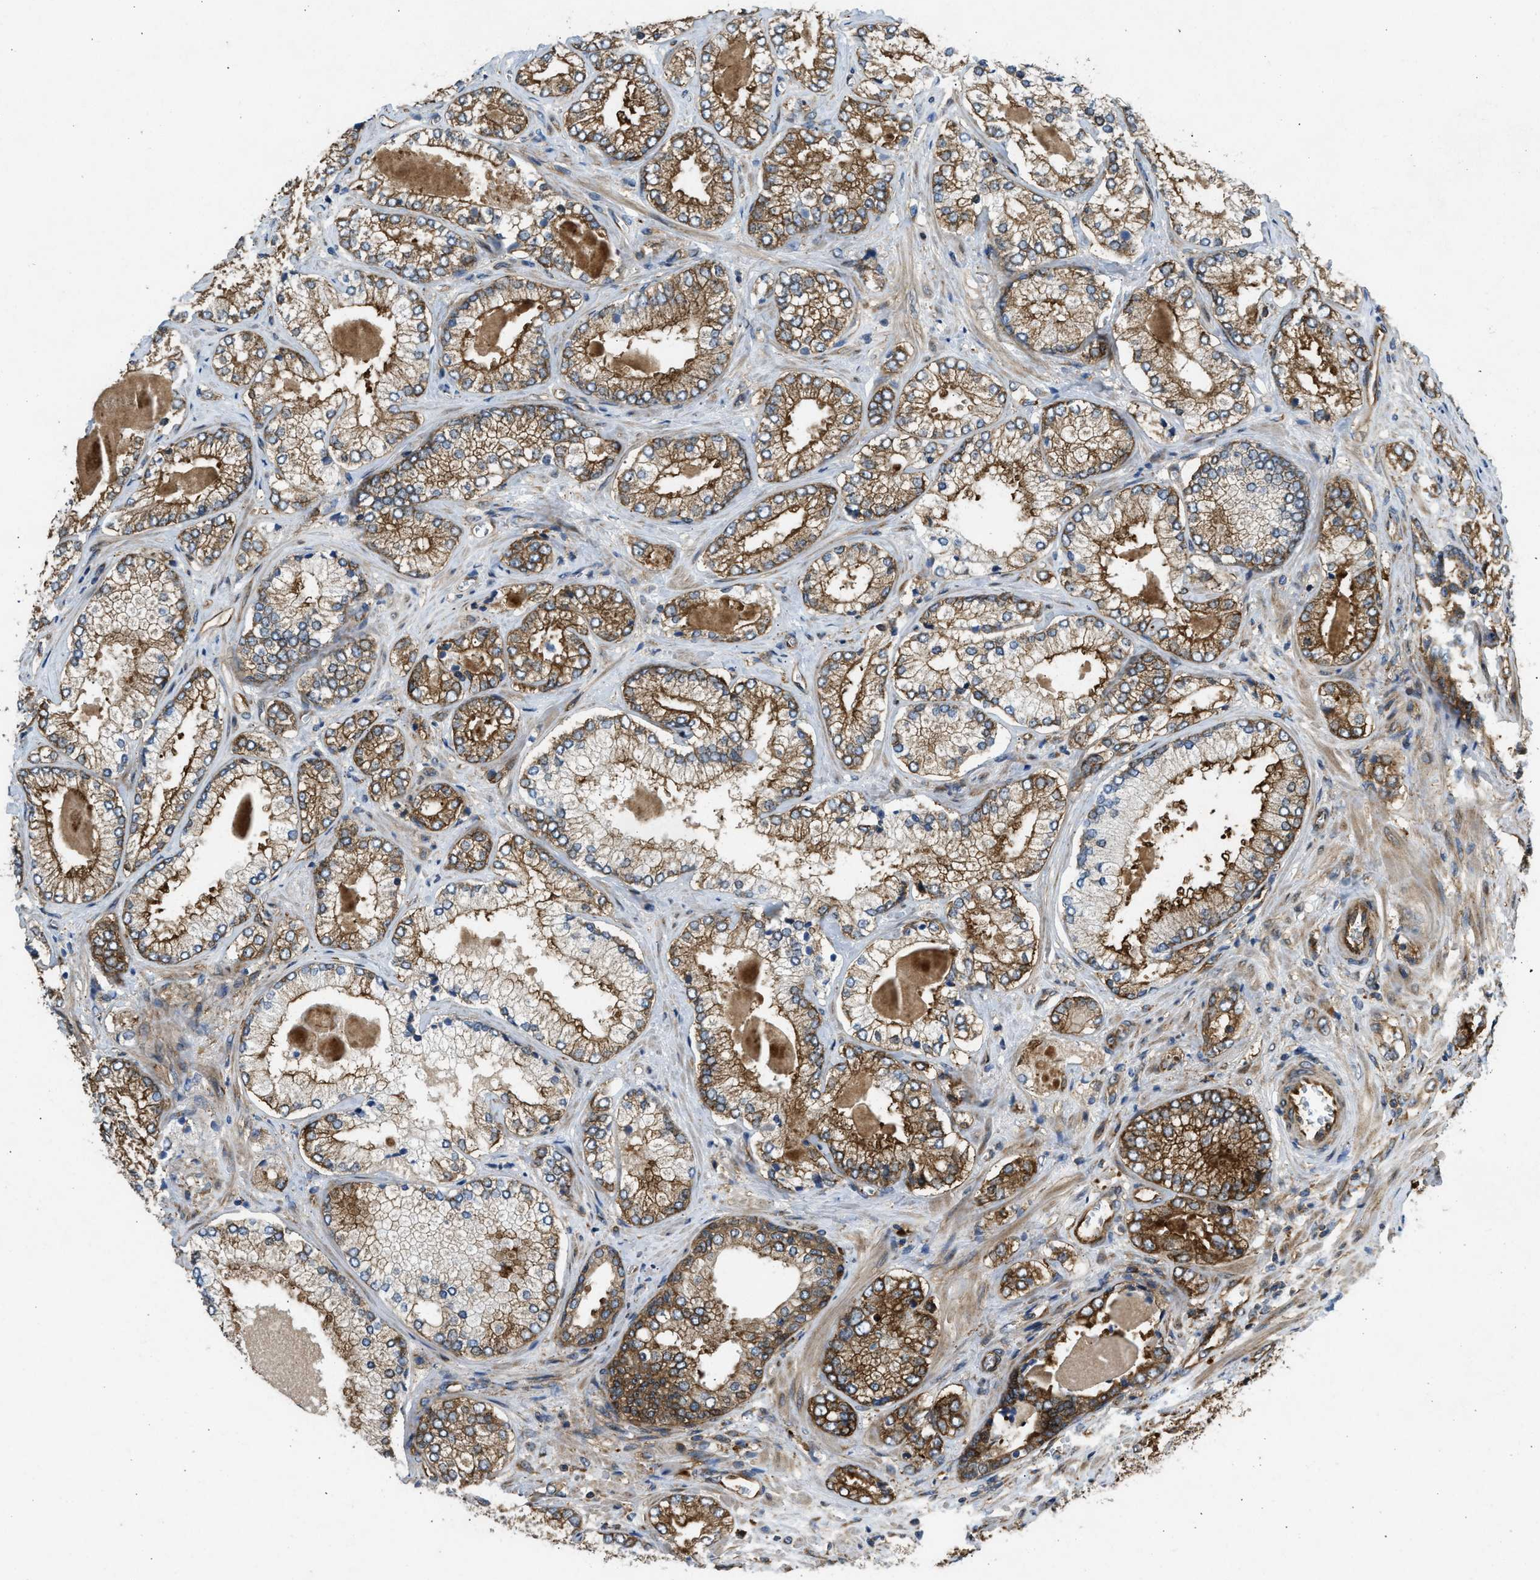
{"staining": {"intensity": "moderate", "quantity": ">75%", "location": "cytoplasmic/membranous"}, "tissue": "prostate cancer", "cell_type": "Tumor cells", "image_type": "cancer", "snomed": [{"axis": "morphology", "description": "Adenocarcinoma, Low grade"}, {"axis": "topography", "description": "Prostate"}], "caption": "Protein staining demonstrates moderate cytoplasmic/membranous expression in about >75% of tumor cells in prostate adenocarcinoma (low-grade).", "gene": "RASGRF2", "patient": {"sex": "male", "age": 65}}